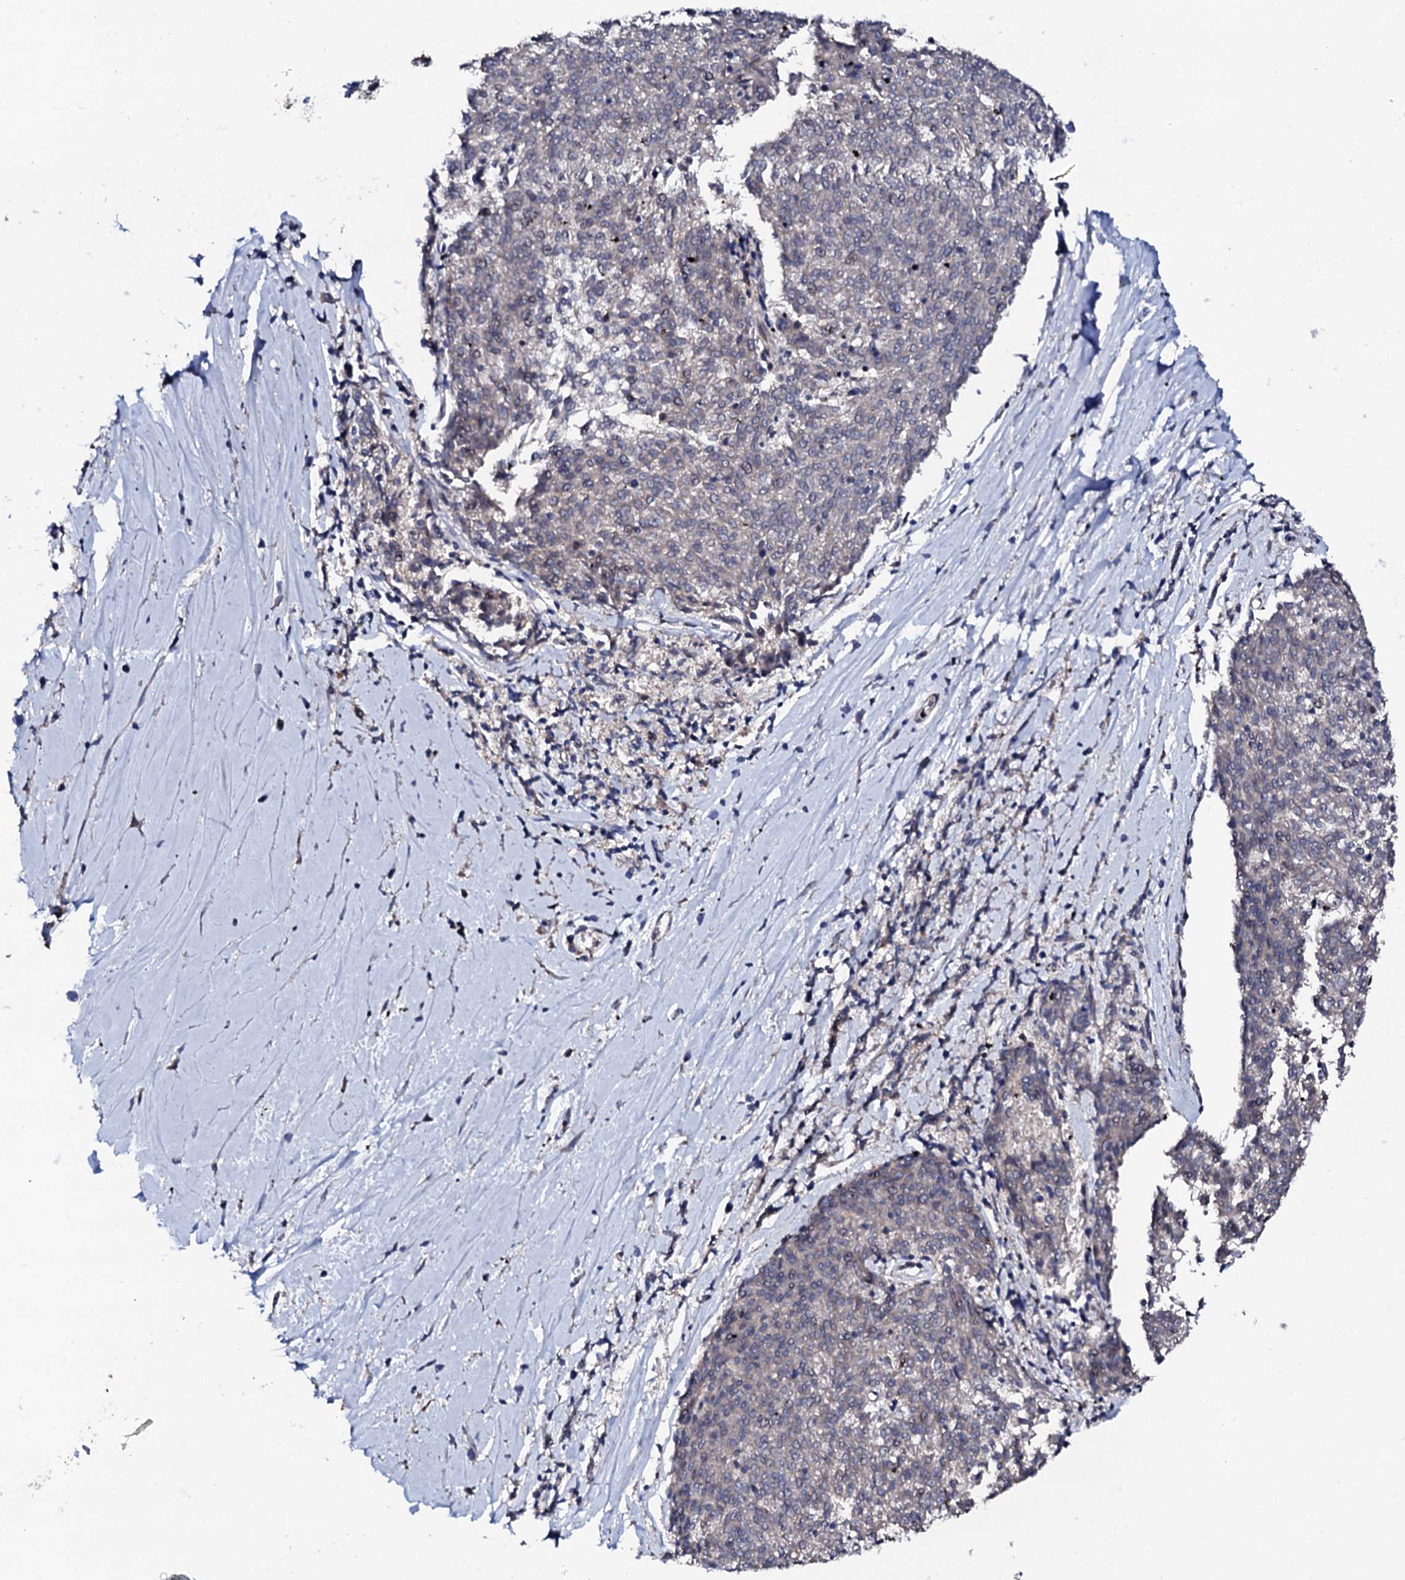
{"staining": {"intensity": "weak", "quantity": "<25%", "location": "cytoplasmic/membranous"}, "tissue": "melanoma", "cell_type": "Tumor cells", "image_type": "cancer", "snomed": [{"axis": "morphology", "description": "Malignant melanoma, NOS"}, {"axis": "topography", "description": "Skin"}], "caption": "This photomicrograph is of malignant melanoma stained with IHC to label a protein in brown with the nuclei are counter-stained blue. There is no positivity in tumor cells. (Stains: DAB (3,3'-diaminobenzidine) IHC with hematoxylin counter stain, Microscopy: brightfield microscopy at high magnification).", "gene": "CIAO2A", "patient": {"sex": "female", "age": 72}}